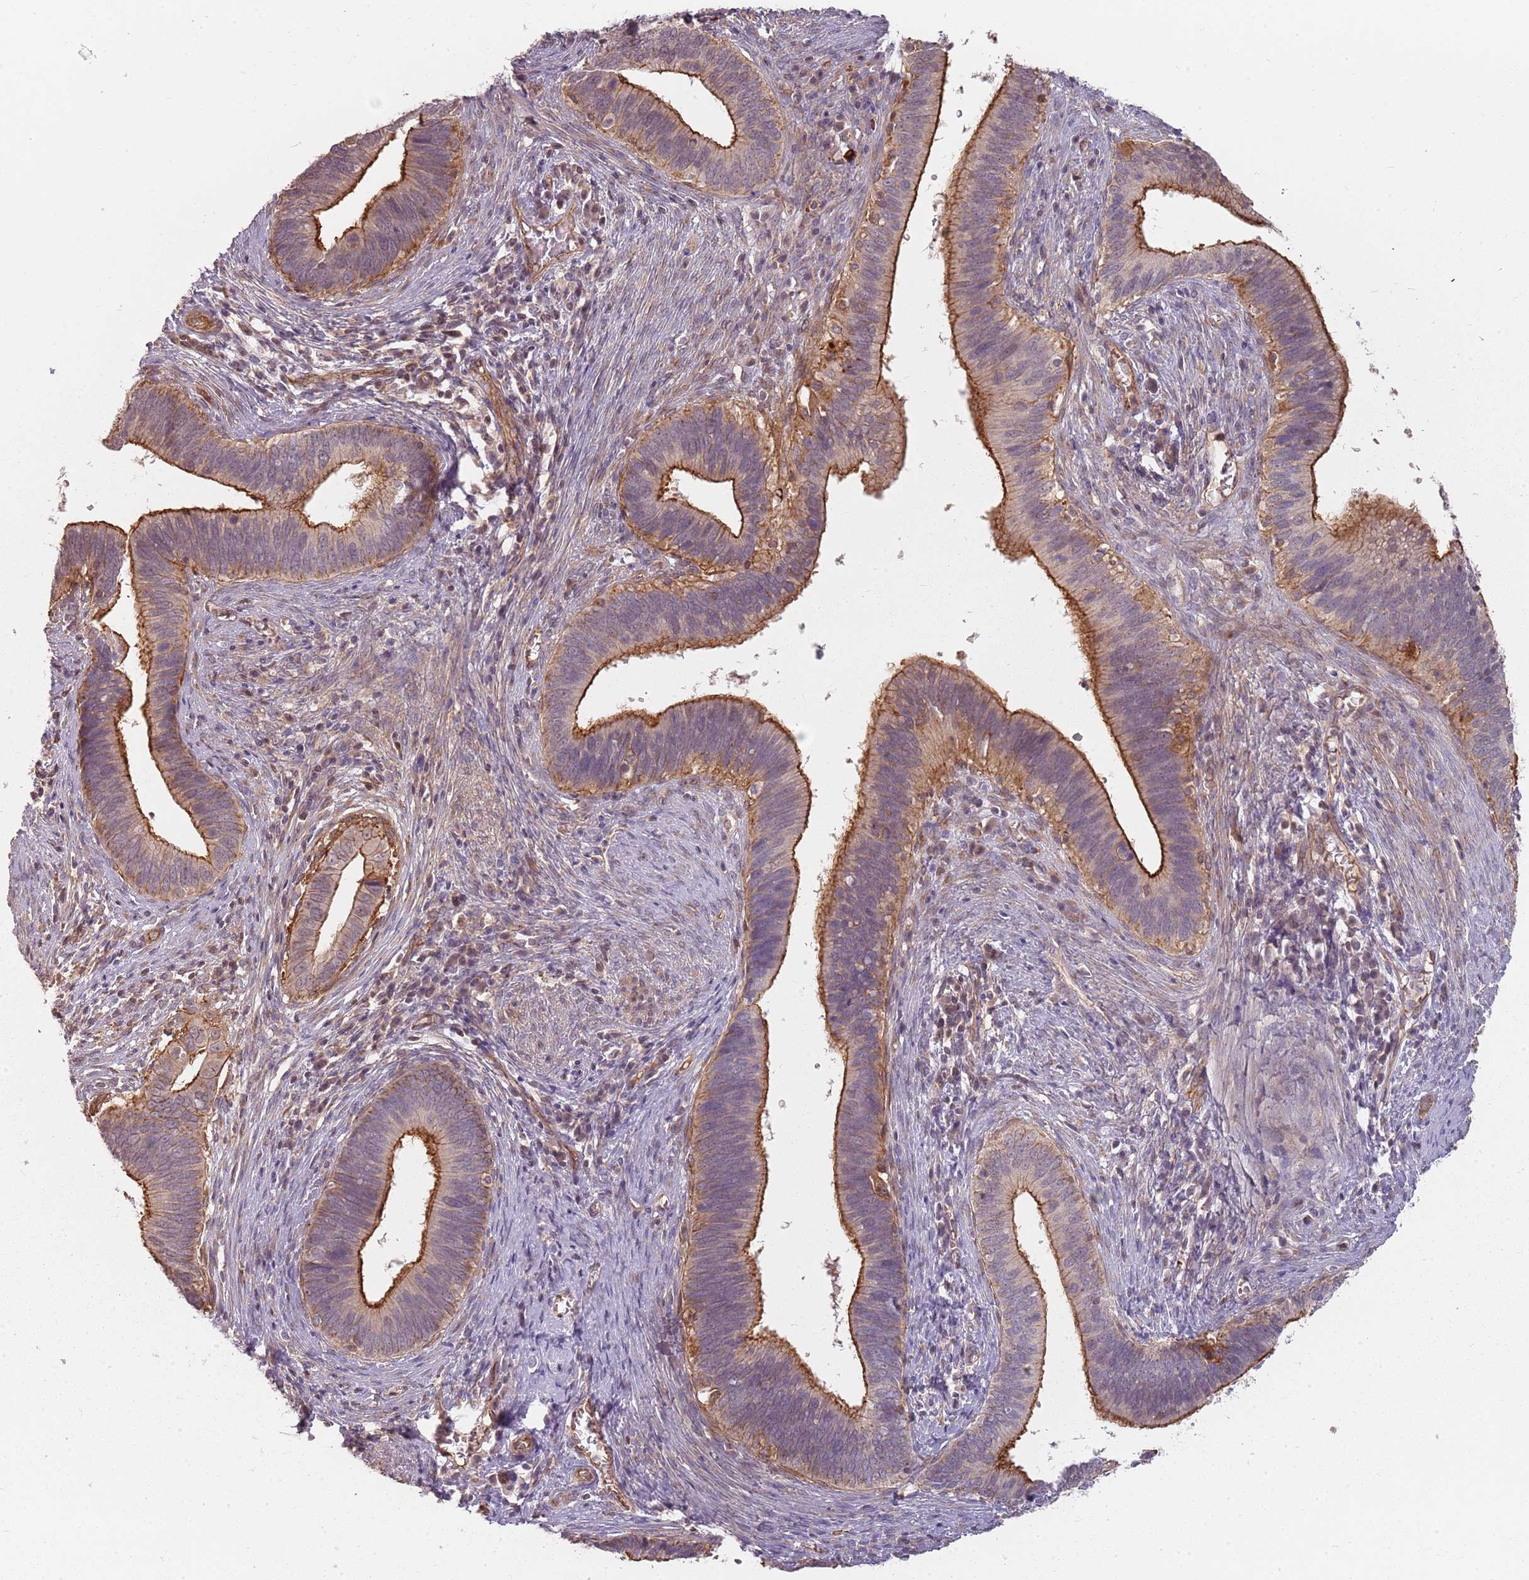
{"staining": {"intensity": "moderate", "quantity": "25%-75%", "location": "cytoplasmic/membranous"}, "tissue": "cervical cancer", "cell_type": "Tumor cells", "image_type": "cancer", "snomed": [{"axis": "morphology", "description": "Adenocarcinoma, NOS"}, {"axis": "topography", "description": "Cervix"}], "caption": "Protein expression analysis of human cervical cancer reveals moderate cytoplasmic/membranous staining in approximately 25%-75% of tumor cells.", "gene": "PPP1R14C", "patient": {"sex": "female", "age": 42}}